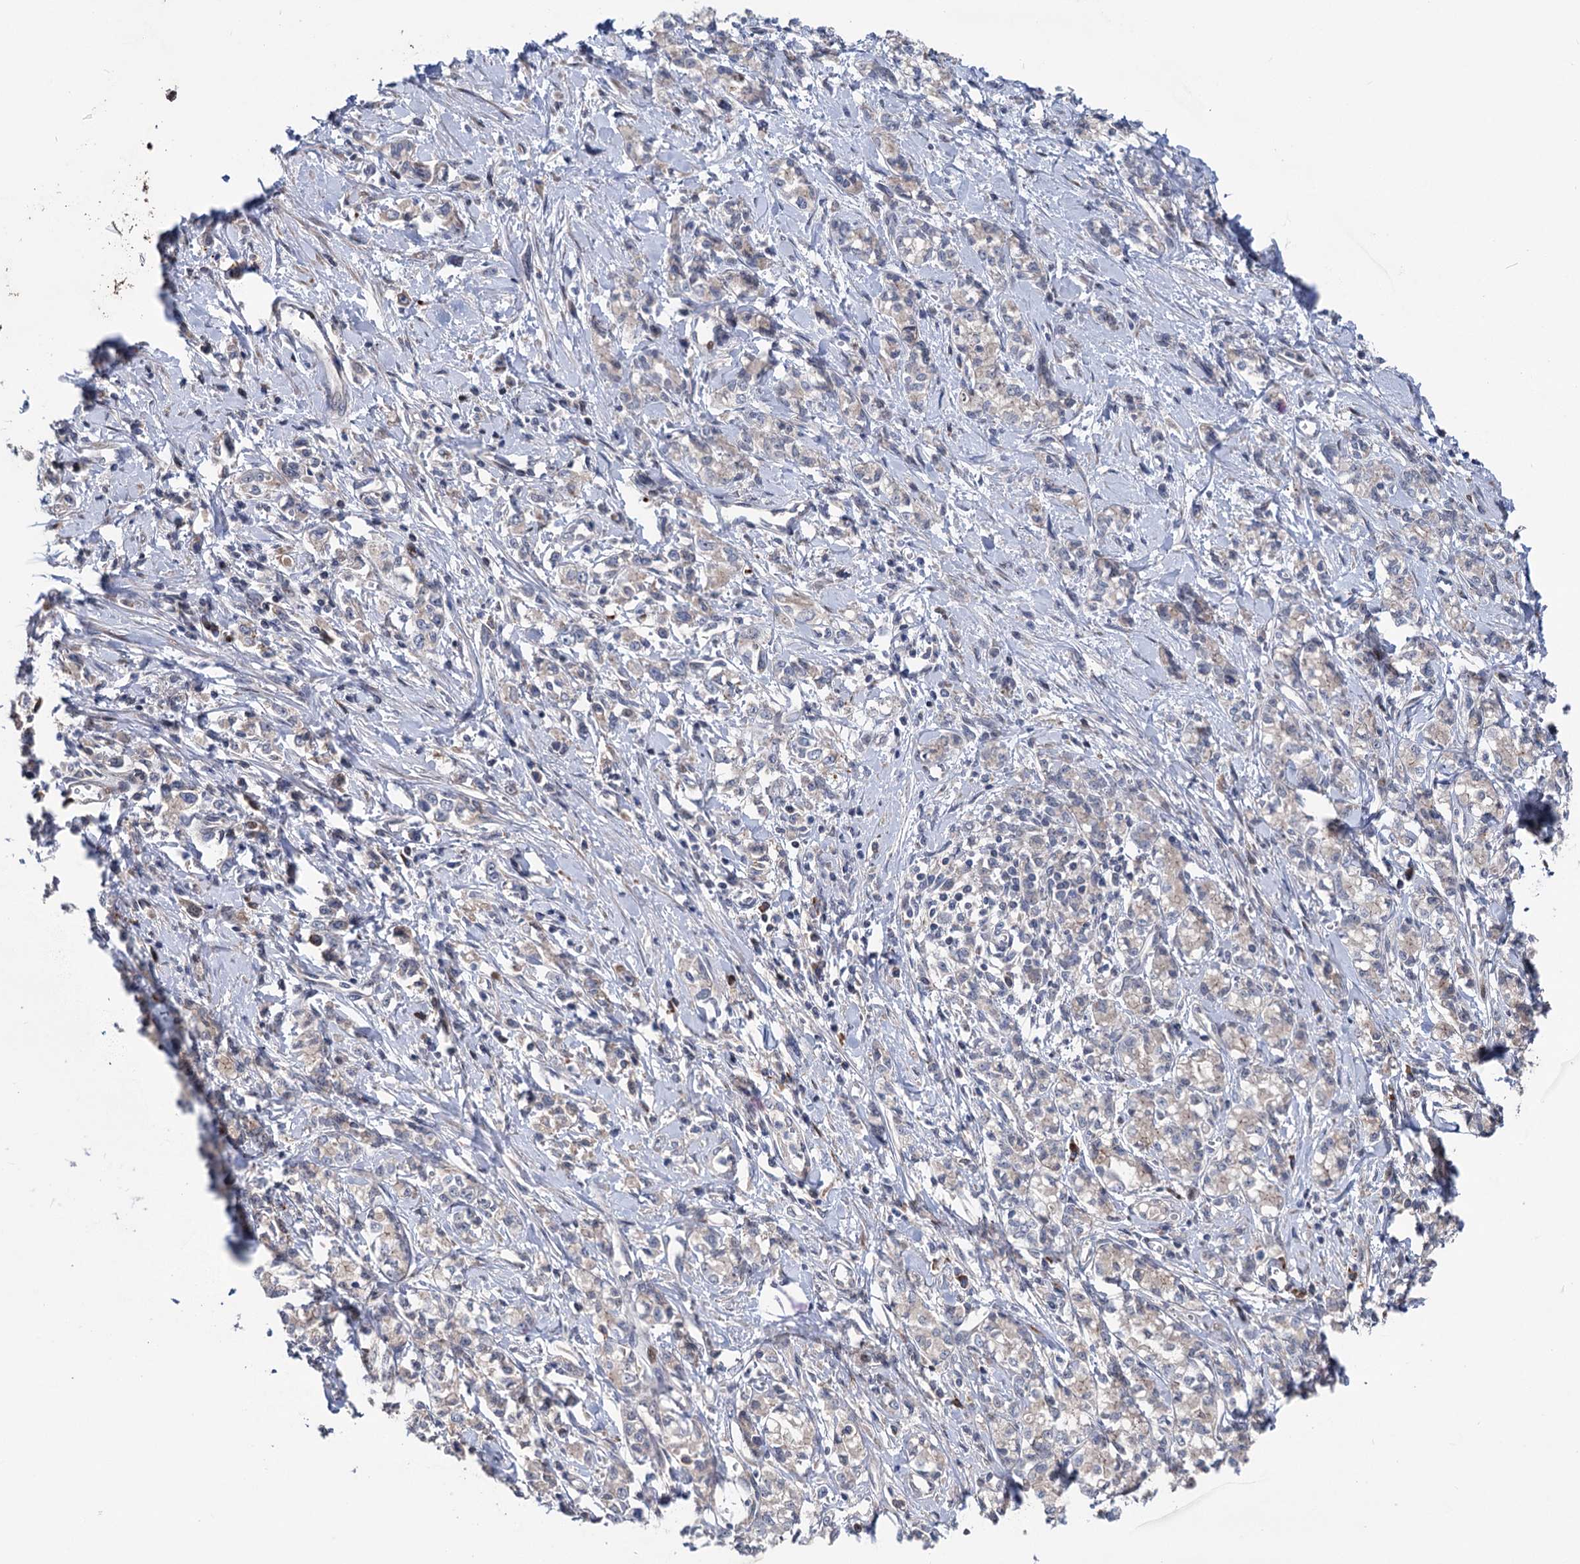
{"staining": {"intensity": "negative", "quantity": "none", "location": "none"}, "tissue": "stomach cancer", "cell_type": "Tumor cells", "image_type": "cancer", "snomed": [{"axis": "morphology", "description": "Adenocarcinoma, NOS"}, {"axis": "topography", "description": "Stomach"}], "caption": "A micrograph of human stomach cancer (adenocarcinoma) is negative for staining in tumor cells.", "gene": "UBR1", "patient": {"sex": "female", "age": 76}}